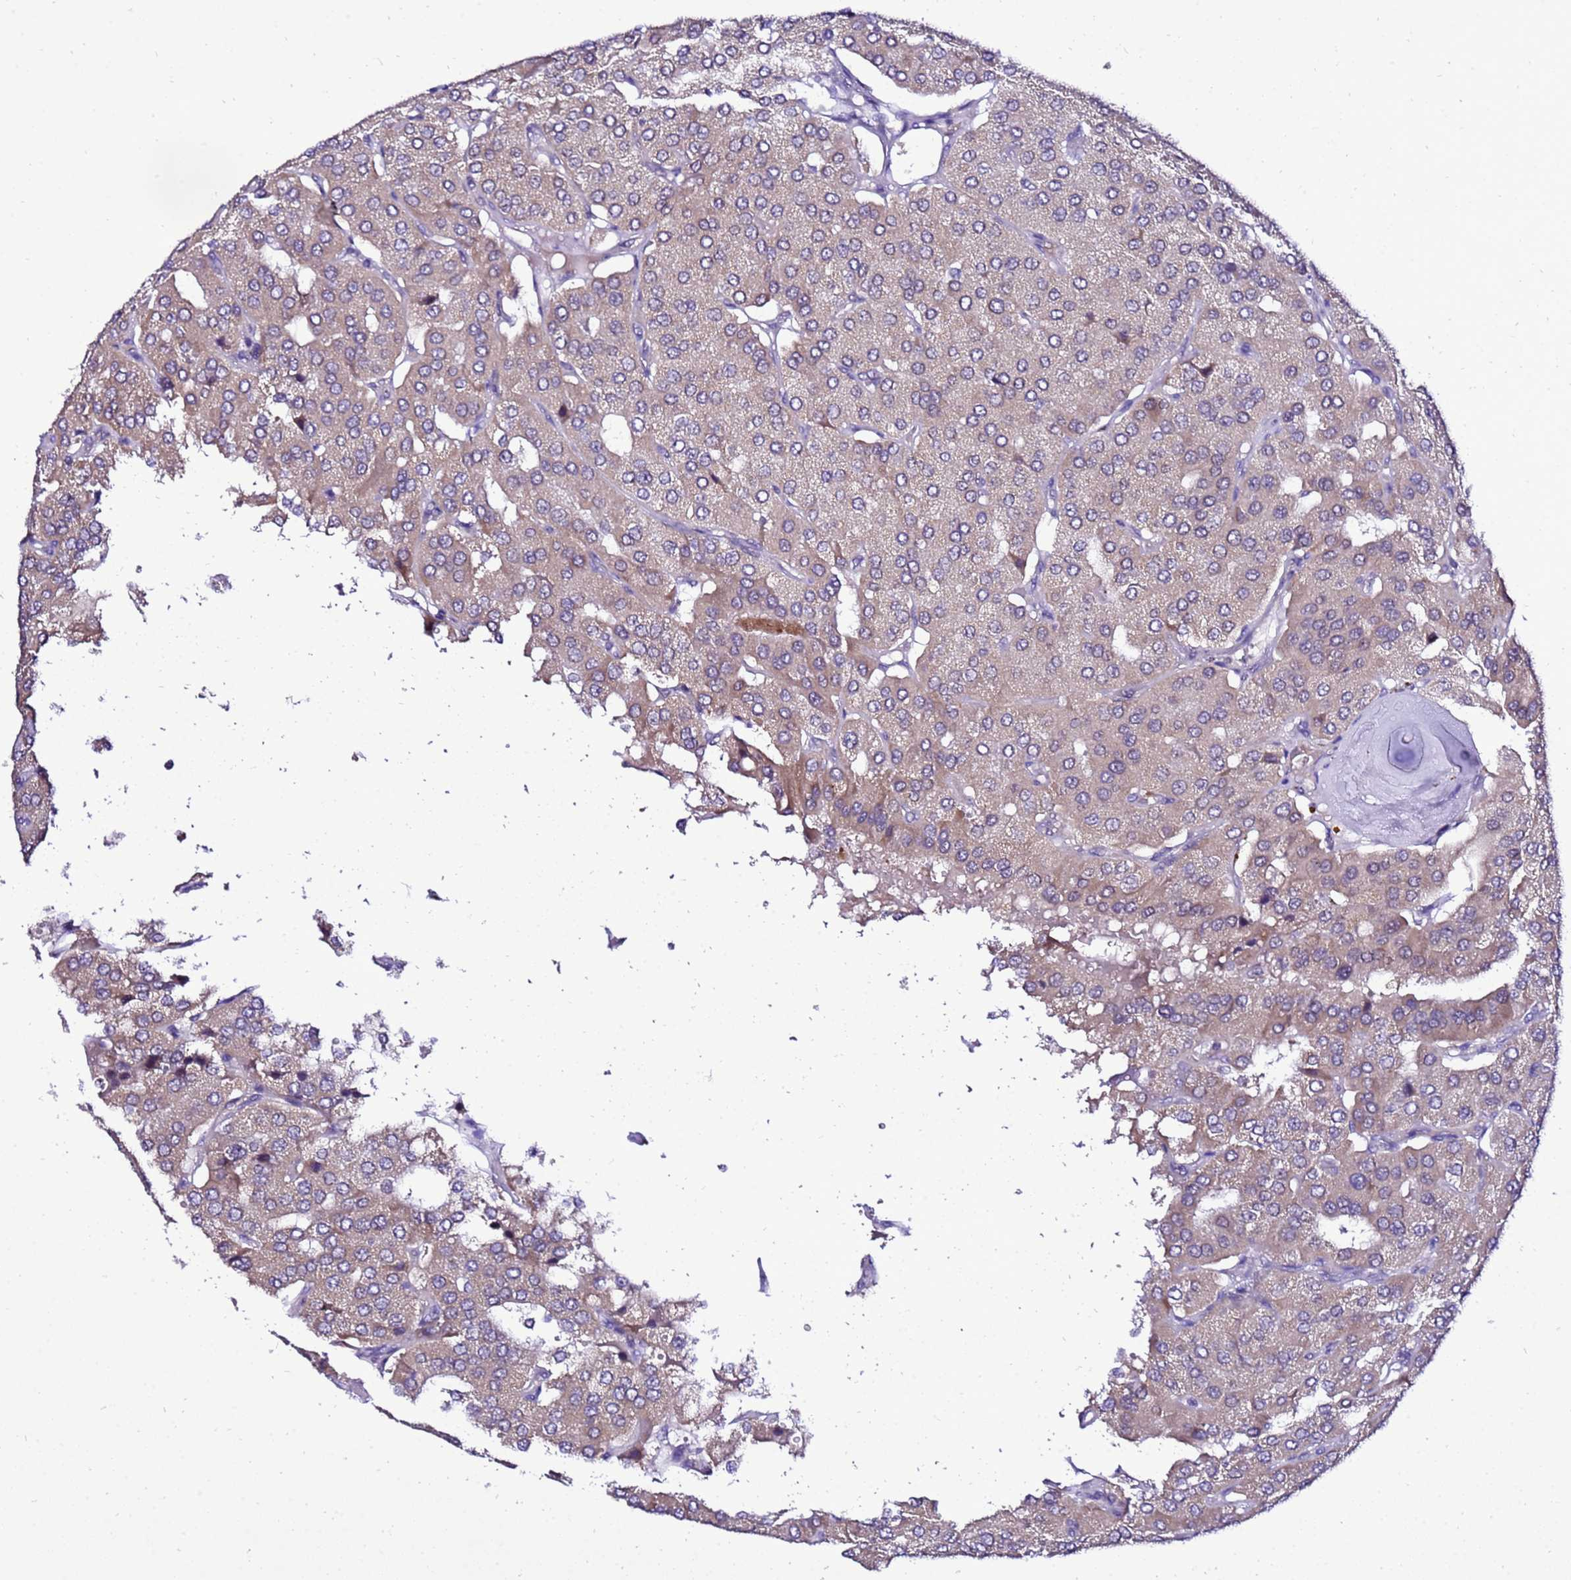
{"staining": {"intensity": "weak", "quantity": "<25%", "location": "cytoplasmic/membranous"}, "tissue": "parathyroid gland", "cell_type": "Glandular cells", "image_type": "normal", "snomed": [{"axis": "morphology", "description": "Normal tissue, NOS"}, {"axis": "morphology", "description": "Adenoma, NOS"}, {"axis": "topography", "description": "Parathyroid gland"}], "caption": "Image shows no significant protein expression in glandular cells of benign parathyroid gland. The staining was performed using DAB (3,3'-diaminobenzidine) to visualize the protein expression in brown, while the nuclei were stained in blue with hematoxylin (Magnification: 20x).", "gene": "C19orf47", "patient": {"sex": "female", "age": 86}}